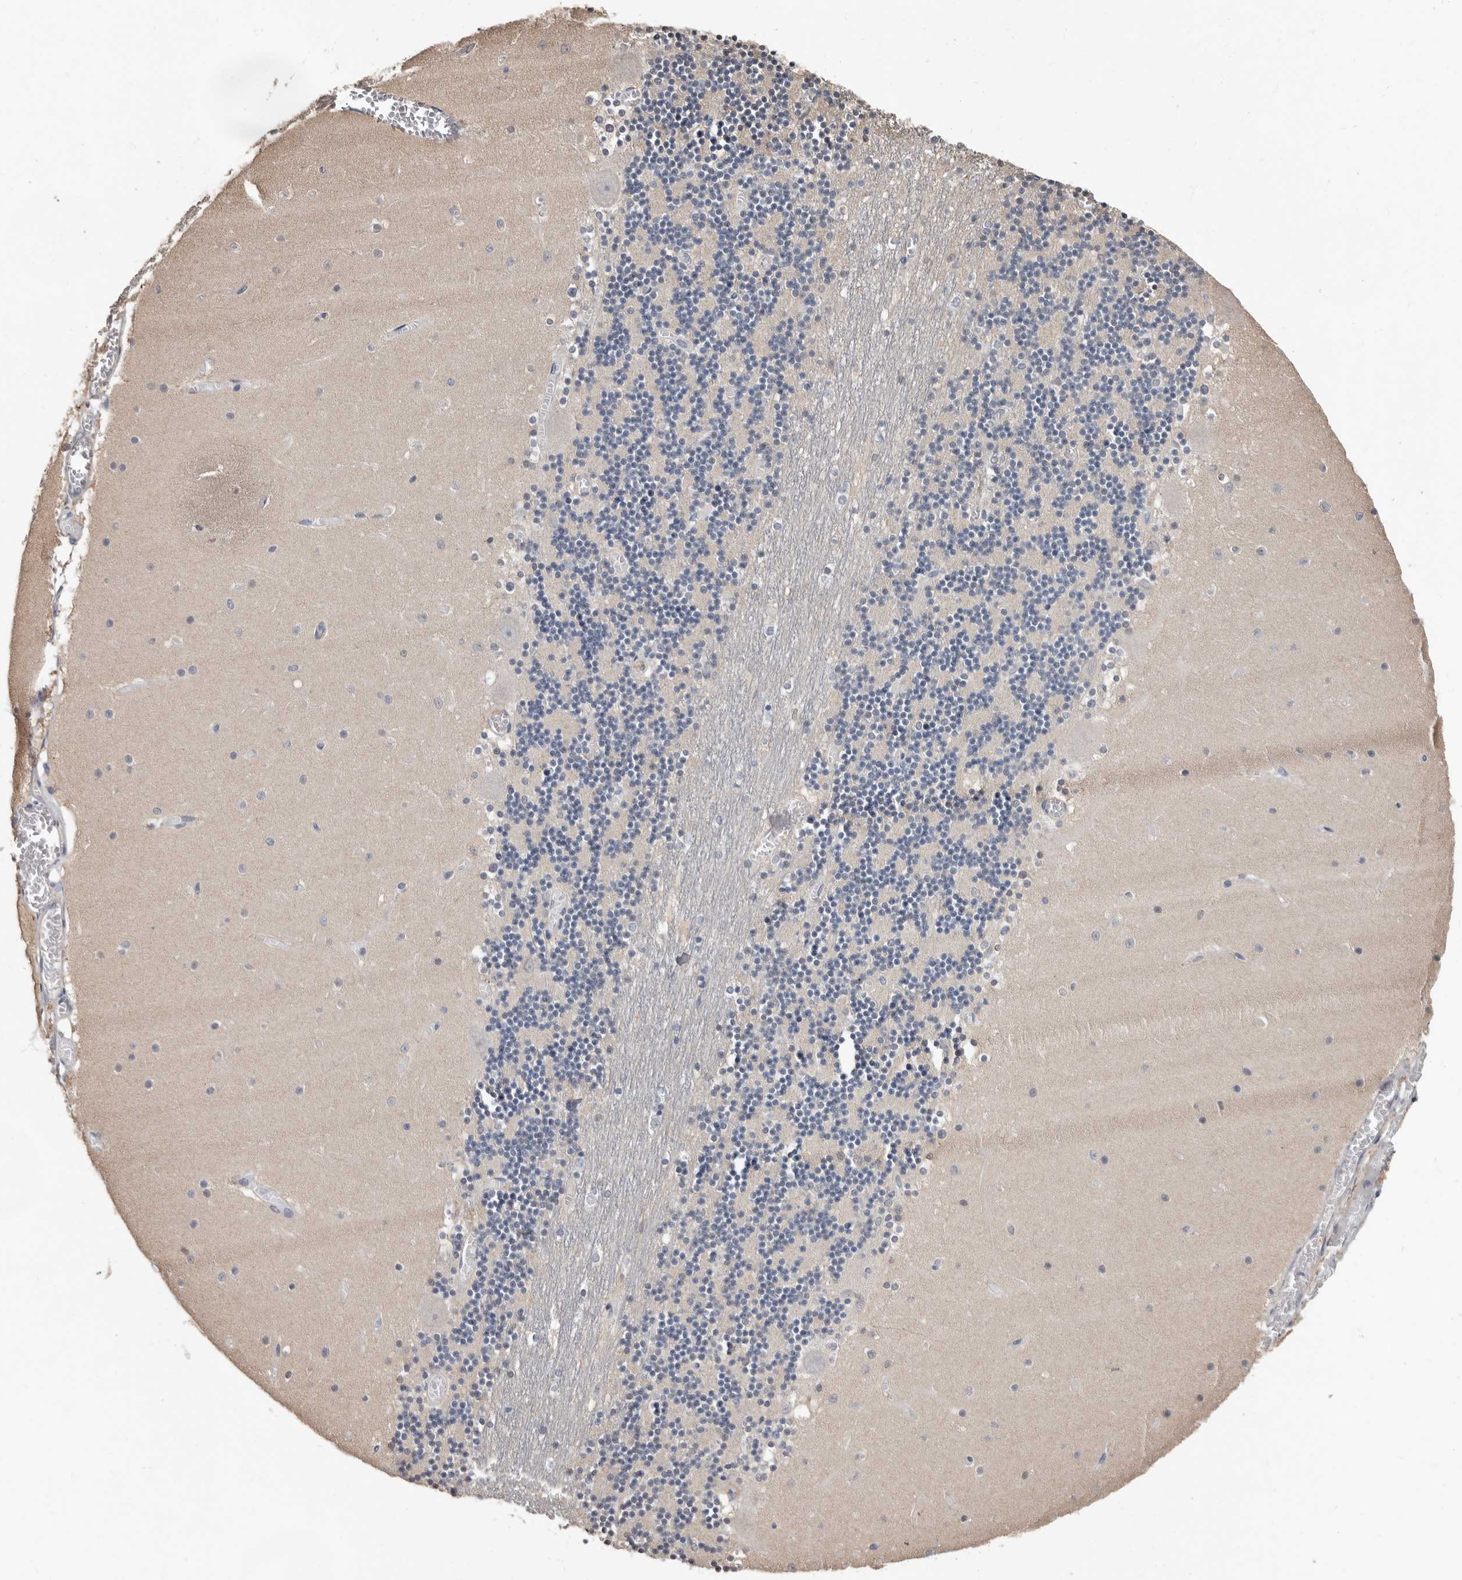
{"staining": {"intensity": "negative", "quantity": "none", "location": "none"}, "tissue": "cerebellum", "cell_type": "Cells in granular layer", "image_type": "normal", "snomed": [{"axis": "morphology", "description": "Normal tissue, NOS"}, {"axis": "topography", "description": "Cerebellum"}], "caption": "High magnification brightfield microscopy of benign cerebellum stained with DAB (brown) and counterstained with hematoxylin (blue): cells in granular layer show no significant staining.", "gene": "MRPL18", "patient": {"sex": "female", "age": 28}}